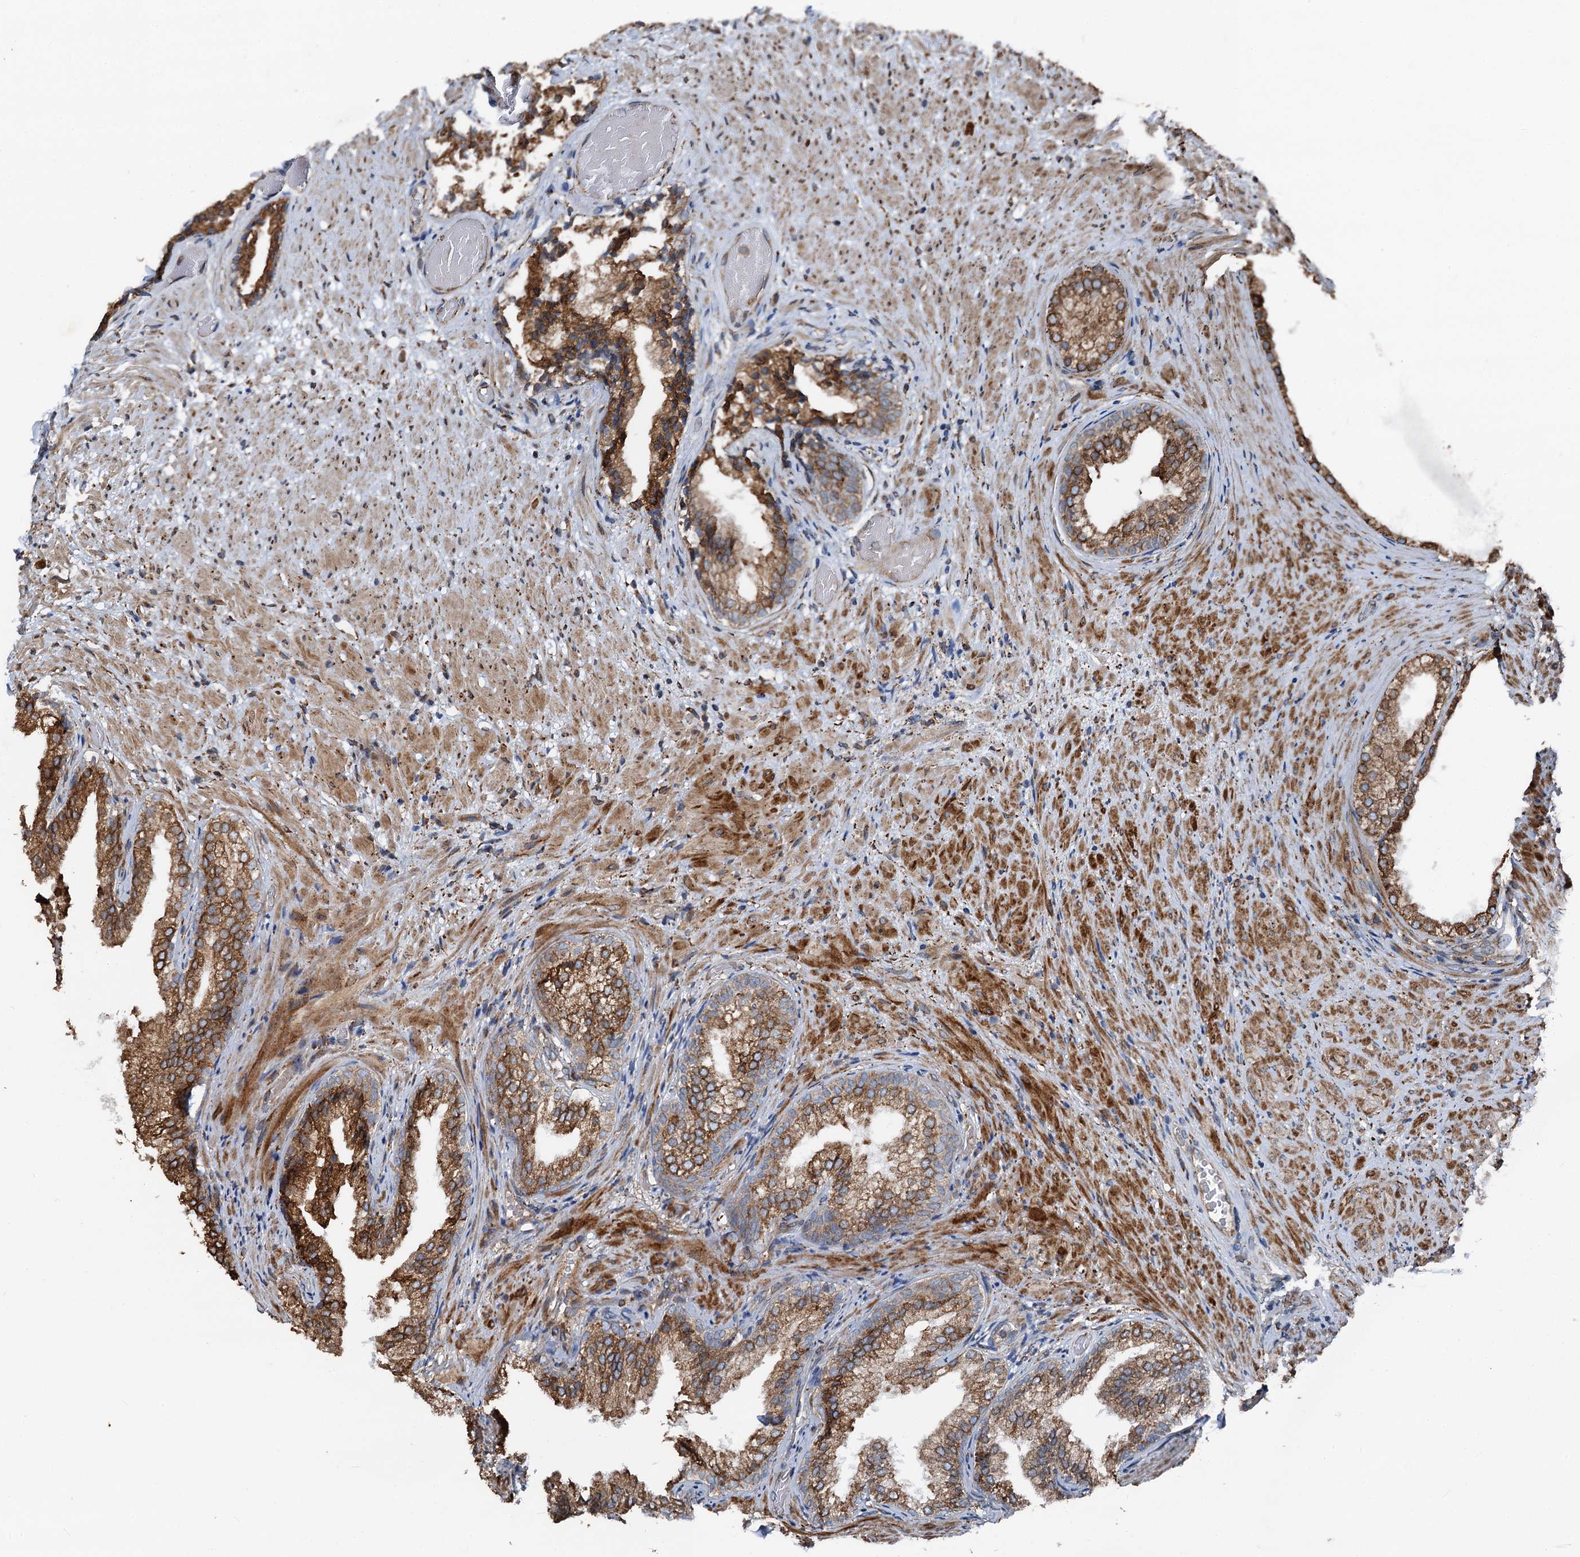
{"staining": {"intensity": "moderate", "quantity": ">75%", "location": "cytoplasmic/membranous"}, "tissue": "prostate", "cell_type": "Glandular cells", "image_type": "normal", "snomed": [{"axis": "morphology", "description": "Normal tissue, NOS"}, {"axis": "topography", "description": "Prostate"}], "caption": "IHC of unremarkable prostate reveals medium levels of moderate cytoplasmic/membranous staining in approximately >75% of glandular cells.", "gene": "NEURL1B", "patient": {"sex": "male", "age": 76}}